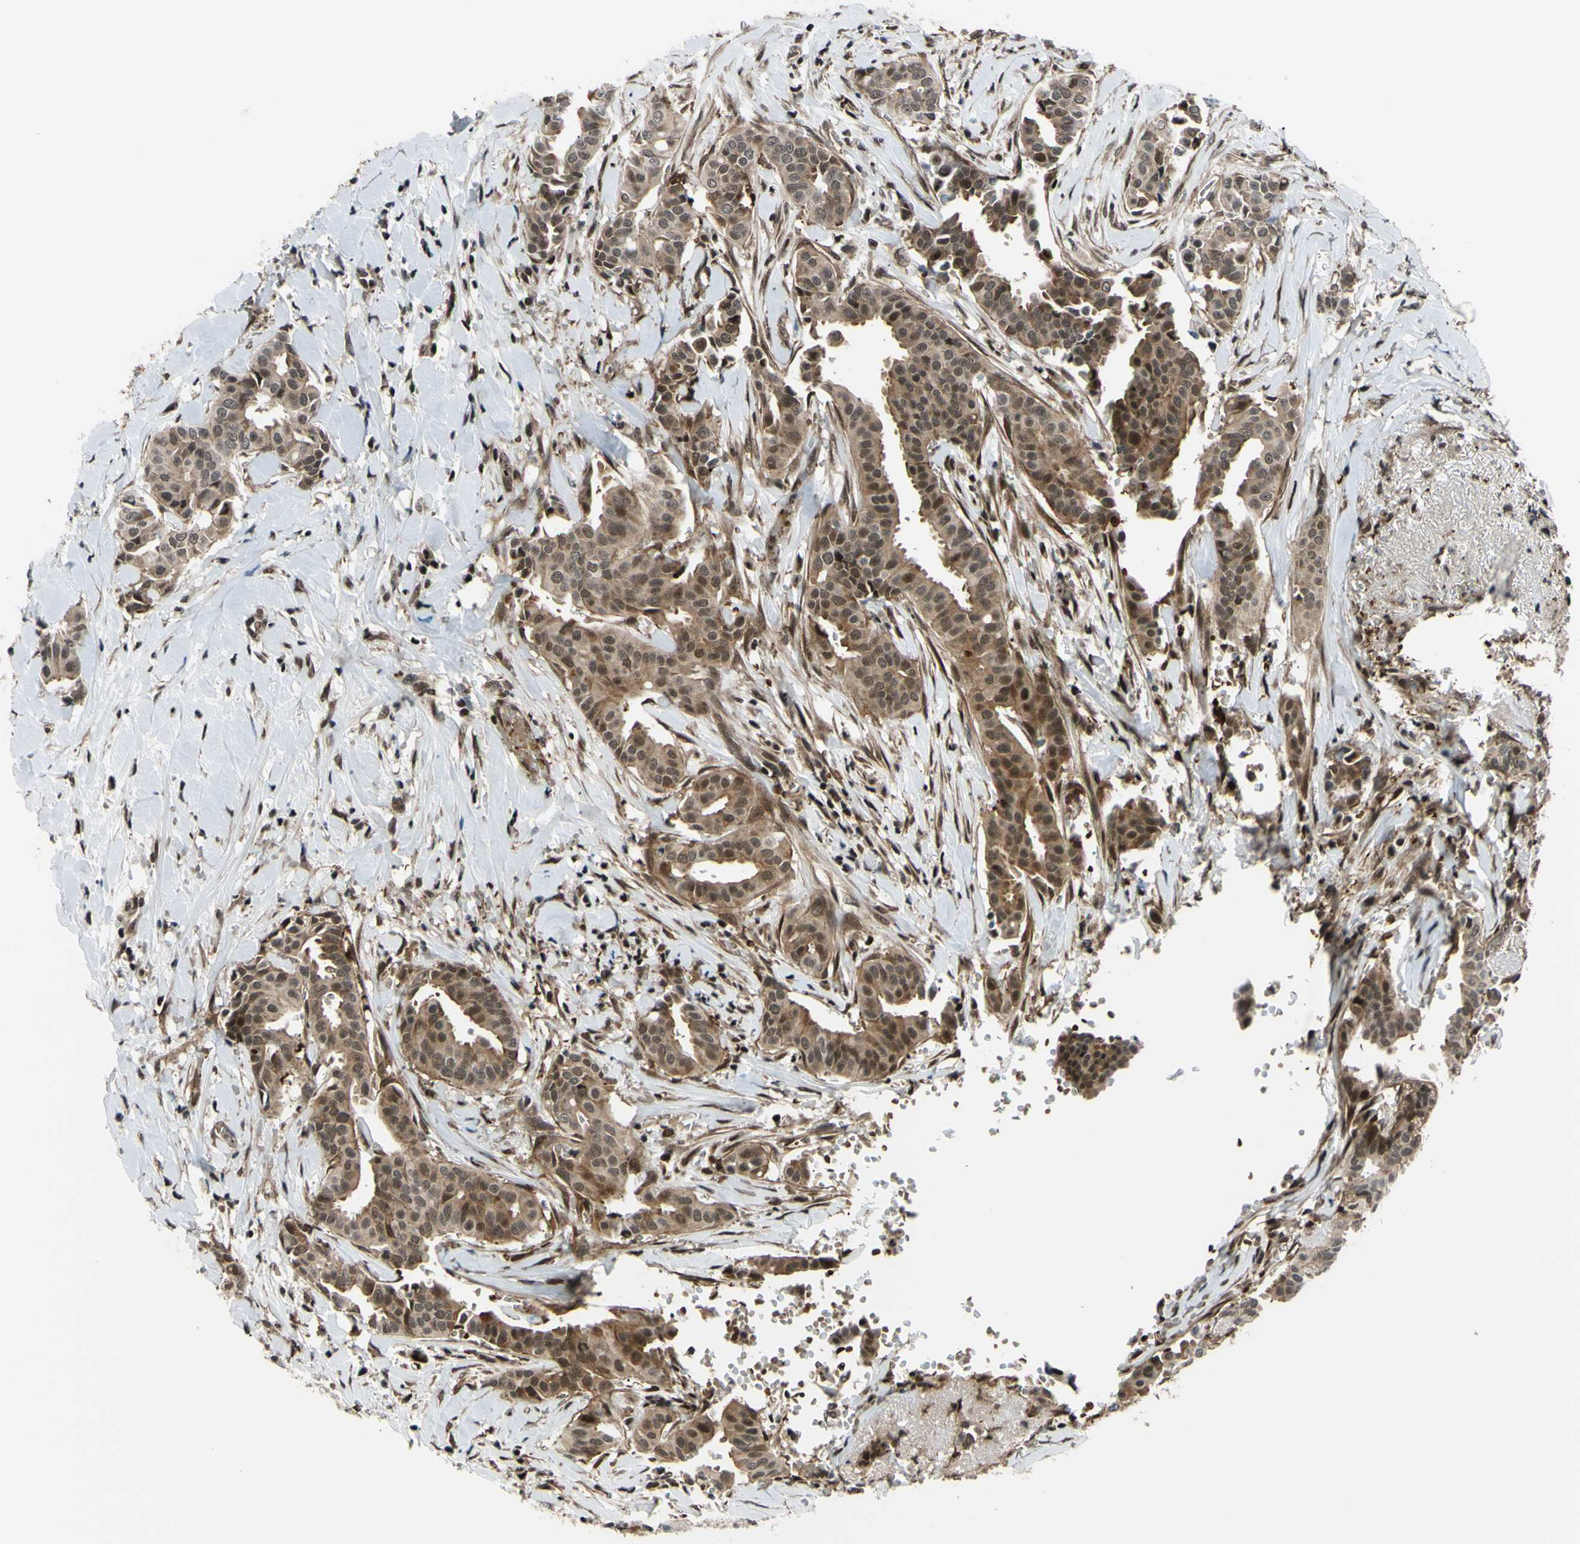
{"staining": {"intensity": "moderate", "quantity": ">75%", "location": "cytoplasmic/membranous,nuclear"}, "tissue": "head and neck cancer", "cell_type": "Tumor cells", "image_type": "cancer", "snomed": [{"axis": "morphology", "description": "Adenocarcinoma, NOS"}, {"axis": "topography", "description": "Salivary gland"}, {"axis": "topography", "description": "Head-Neck"}], "caption": "Head and neck cancer stained with IHC shows moderate cytoplasmic/membranous and nuclear expression in about >75% of tumor cells.", "gene": "THAP12", "patient": {"sex": "female", "age": 59}}